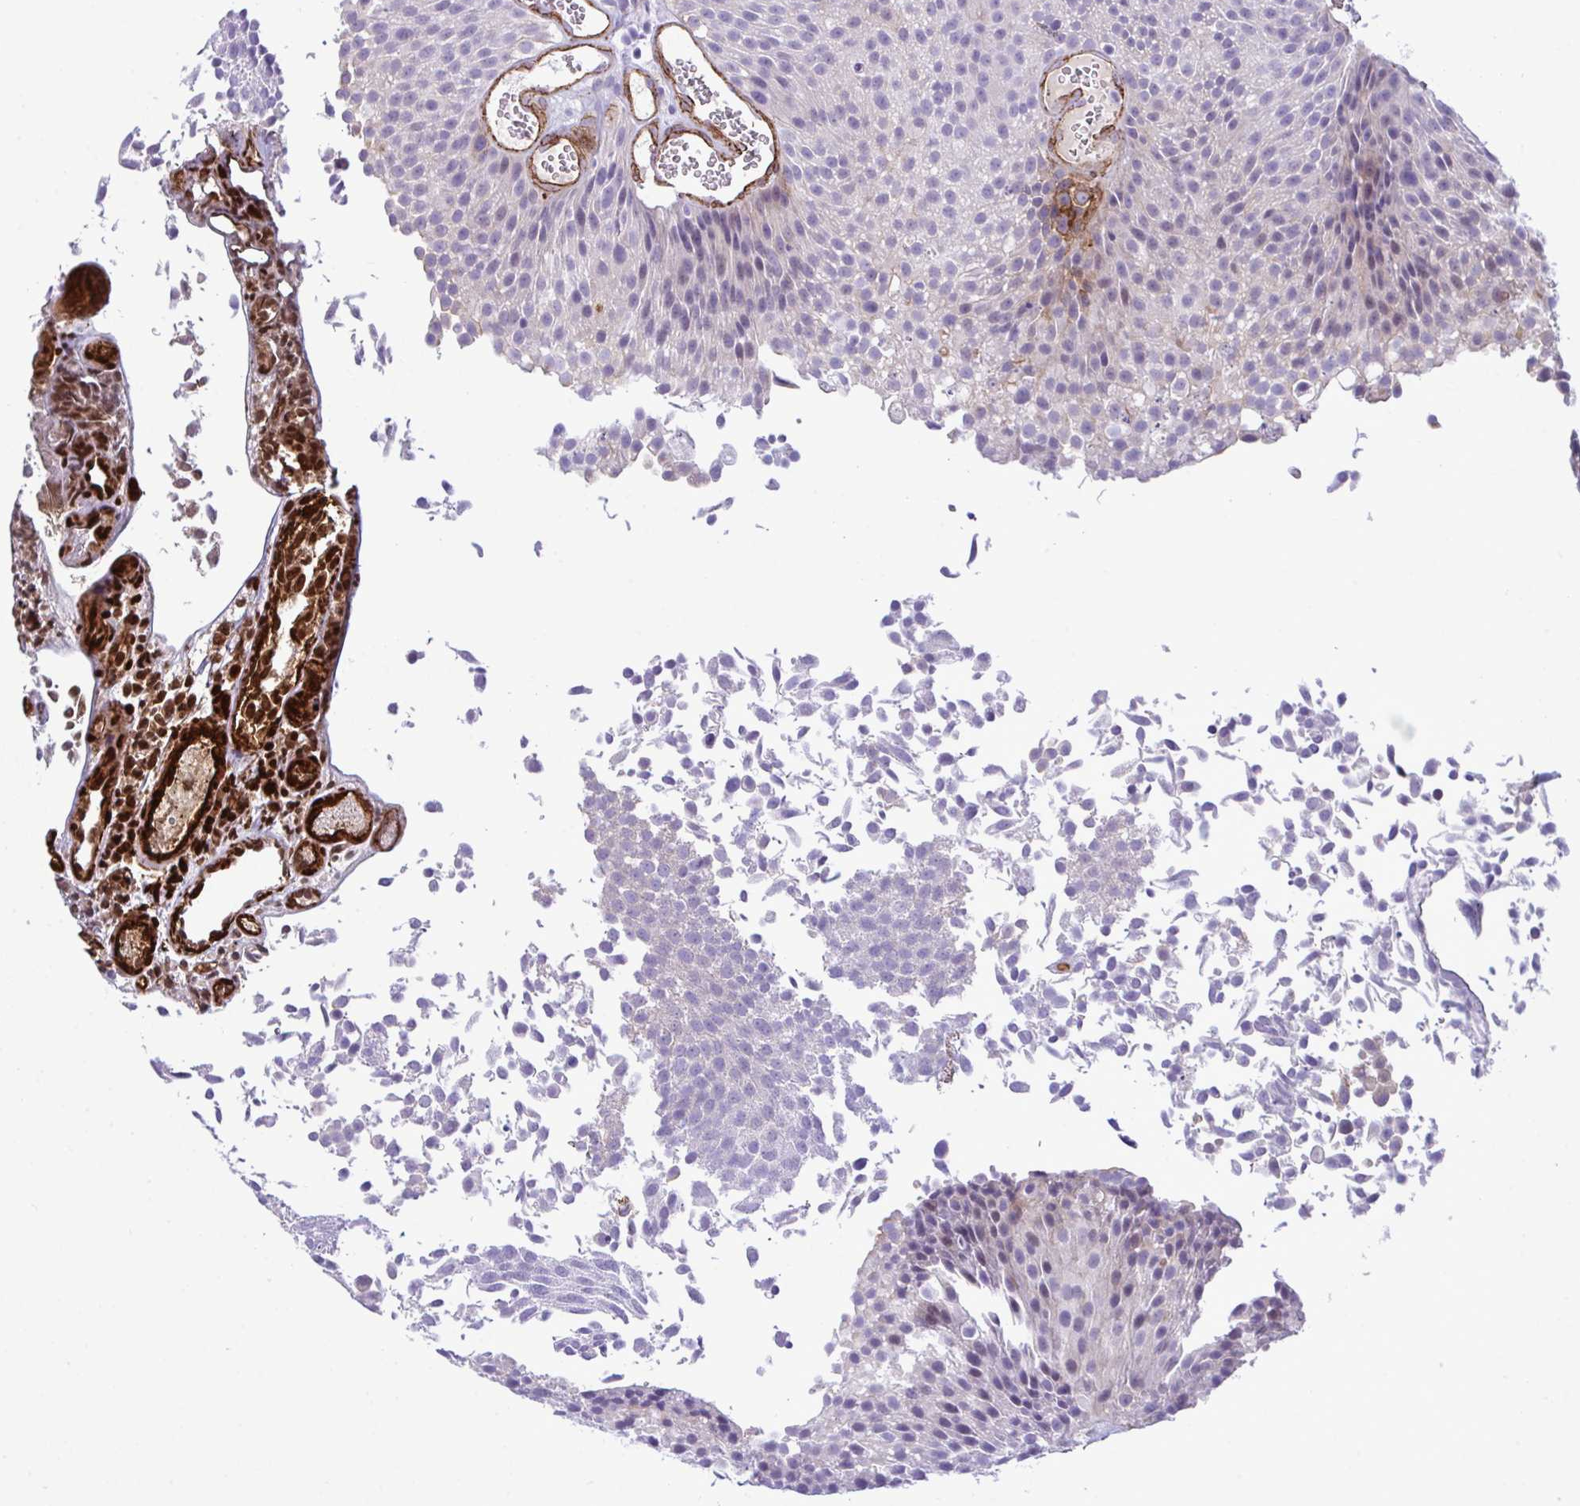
{"staining": {"intensity": "negative", "quantity": "none", "location": "none"}, "tissue": "urothelial cancer", "cell_type": "Tumor cells", "image_type": "cancer", "snomed": [{"axis": "morphology", "description": "Urothelial carcinoma, Low grade"}, {"axis": "topography", "description": "Urinary bladder"}], "caption": "Urothelial carcinoma (low-grade) stained for a protein using immunohistochemistry (IHC) exhibits no expression tumor cells.", "gene": "SYNPO2L", "patient": {"sex": "female", "age": 79}}